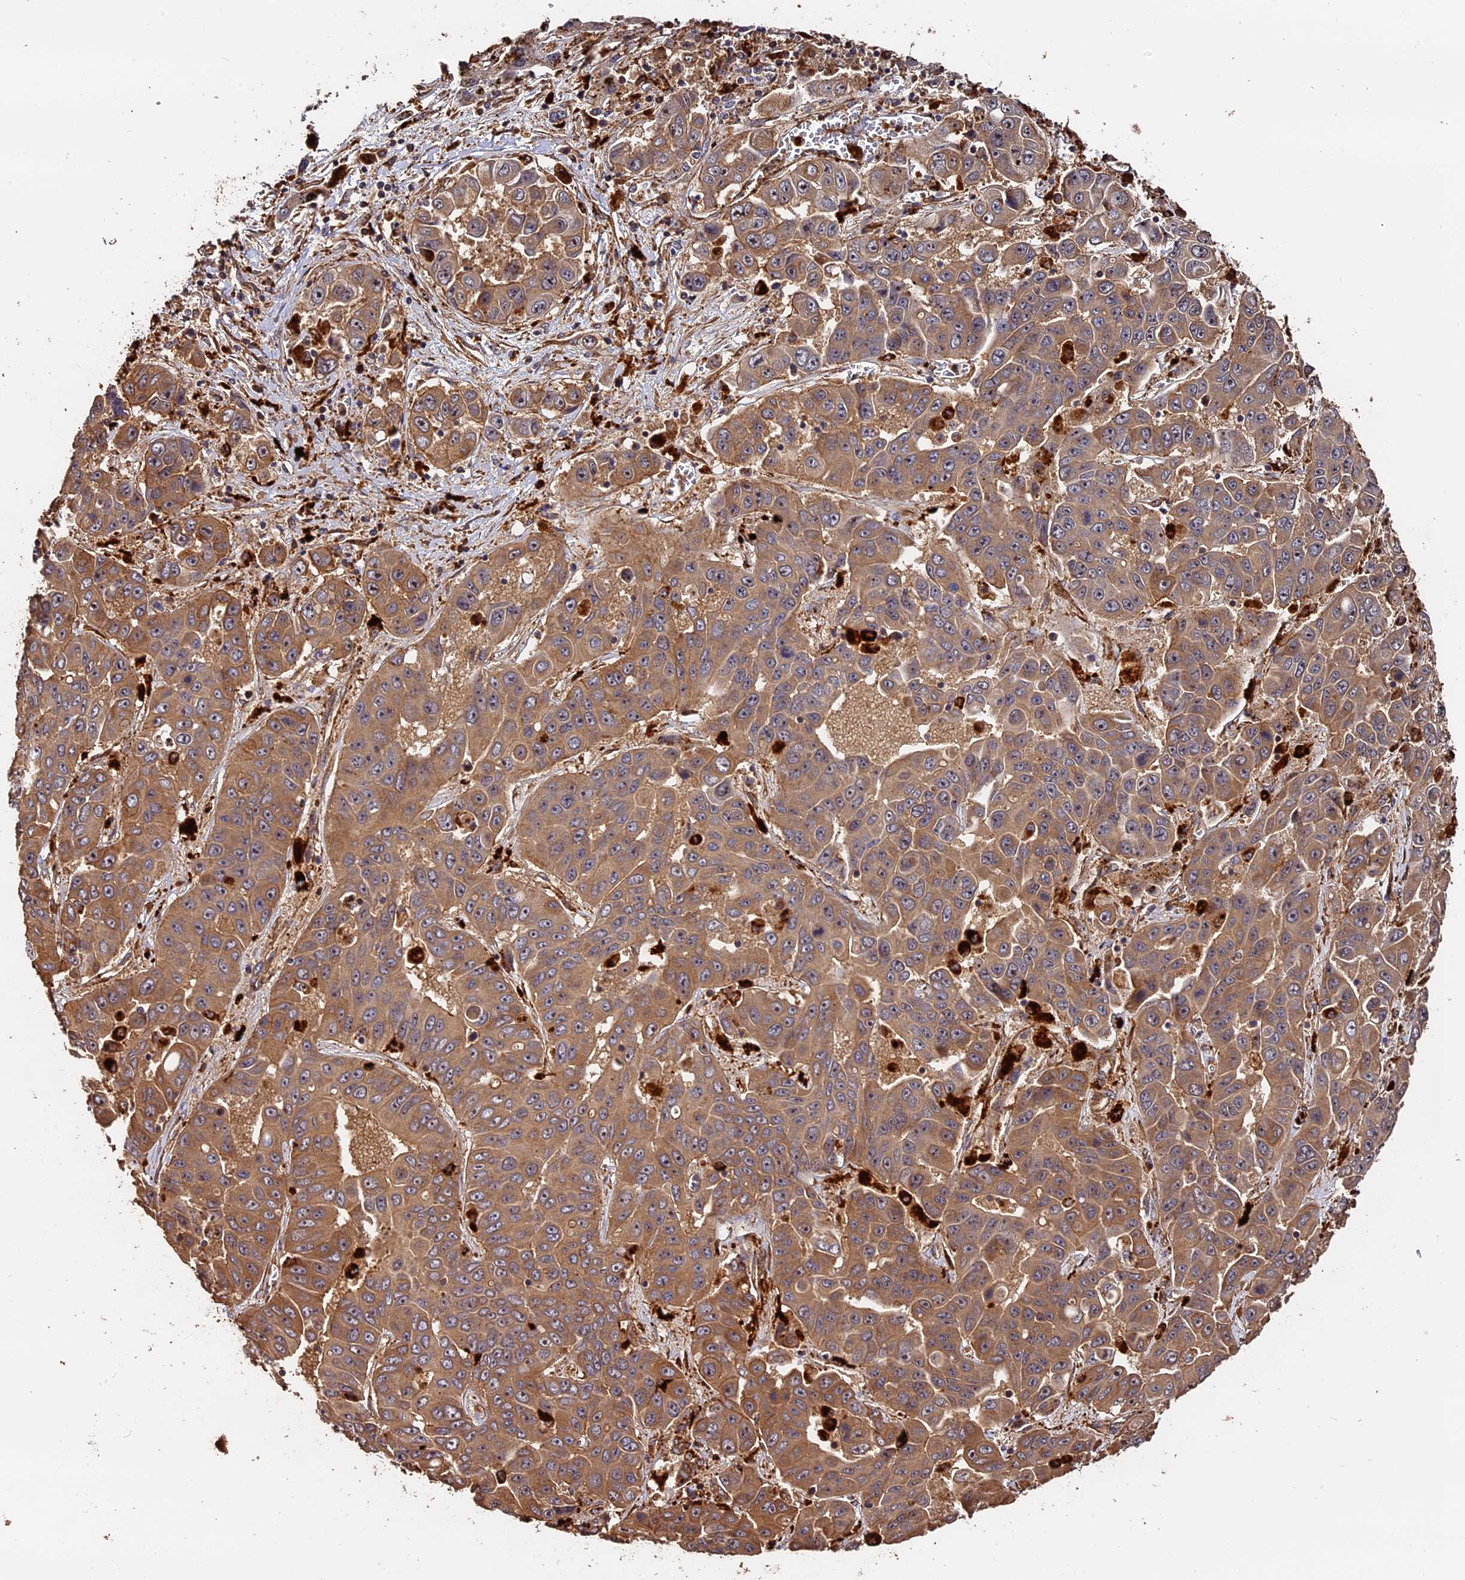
{"staining": {"intensity": "moderate", "quantity": ">75%", "location": "cytoplasmic/membranous"}, "tissue": "liver cancer", "cell_type": "Tumor cells", "image_type": "cancer", "snomed": [{"axis": "morphology", "description": "Cholangiocarcinoma"}, {"axis": "topography", "description": "Liver"}], "caption": "Cholangiocarcinoma (liver) tissue exhibits moderate cytoplasmic/membranous positivity in approximately >75% of tumor cells", "gene": "MMP15", "patient": {"sex": "female", "age": 52}}